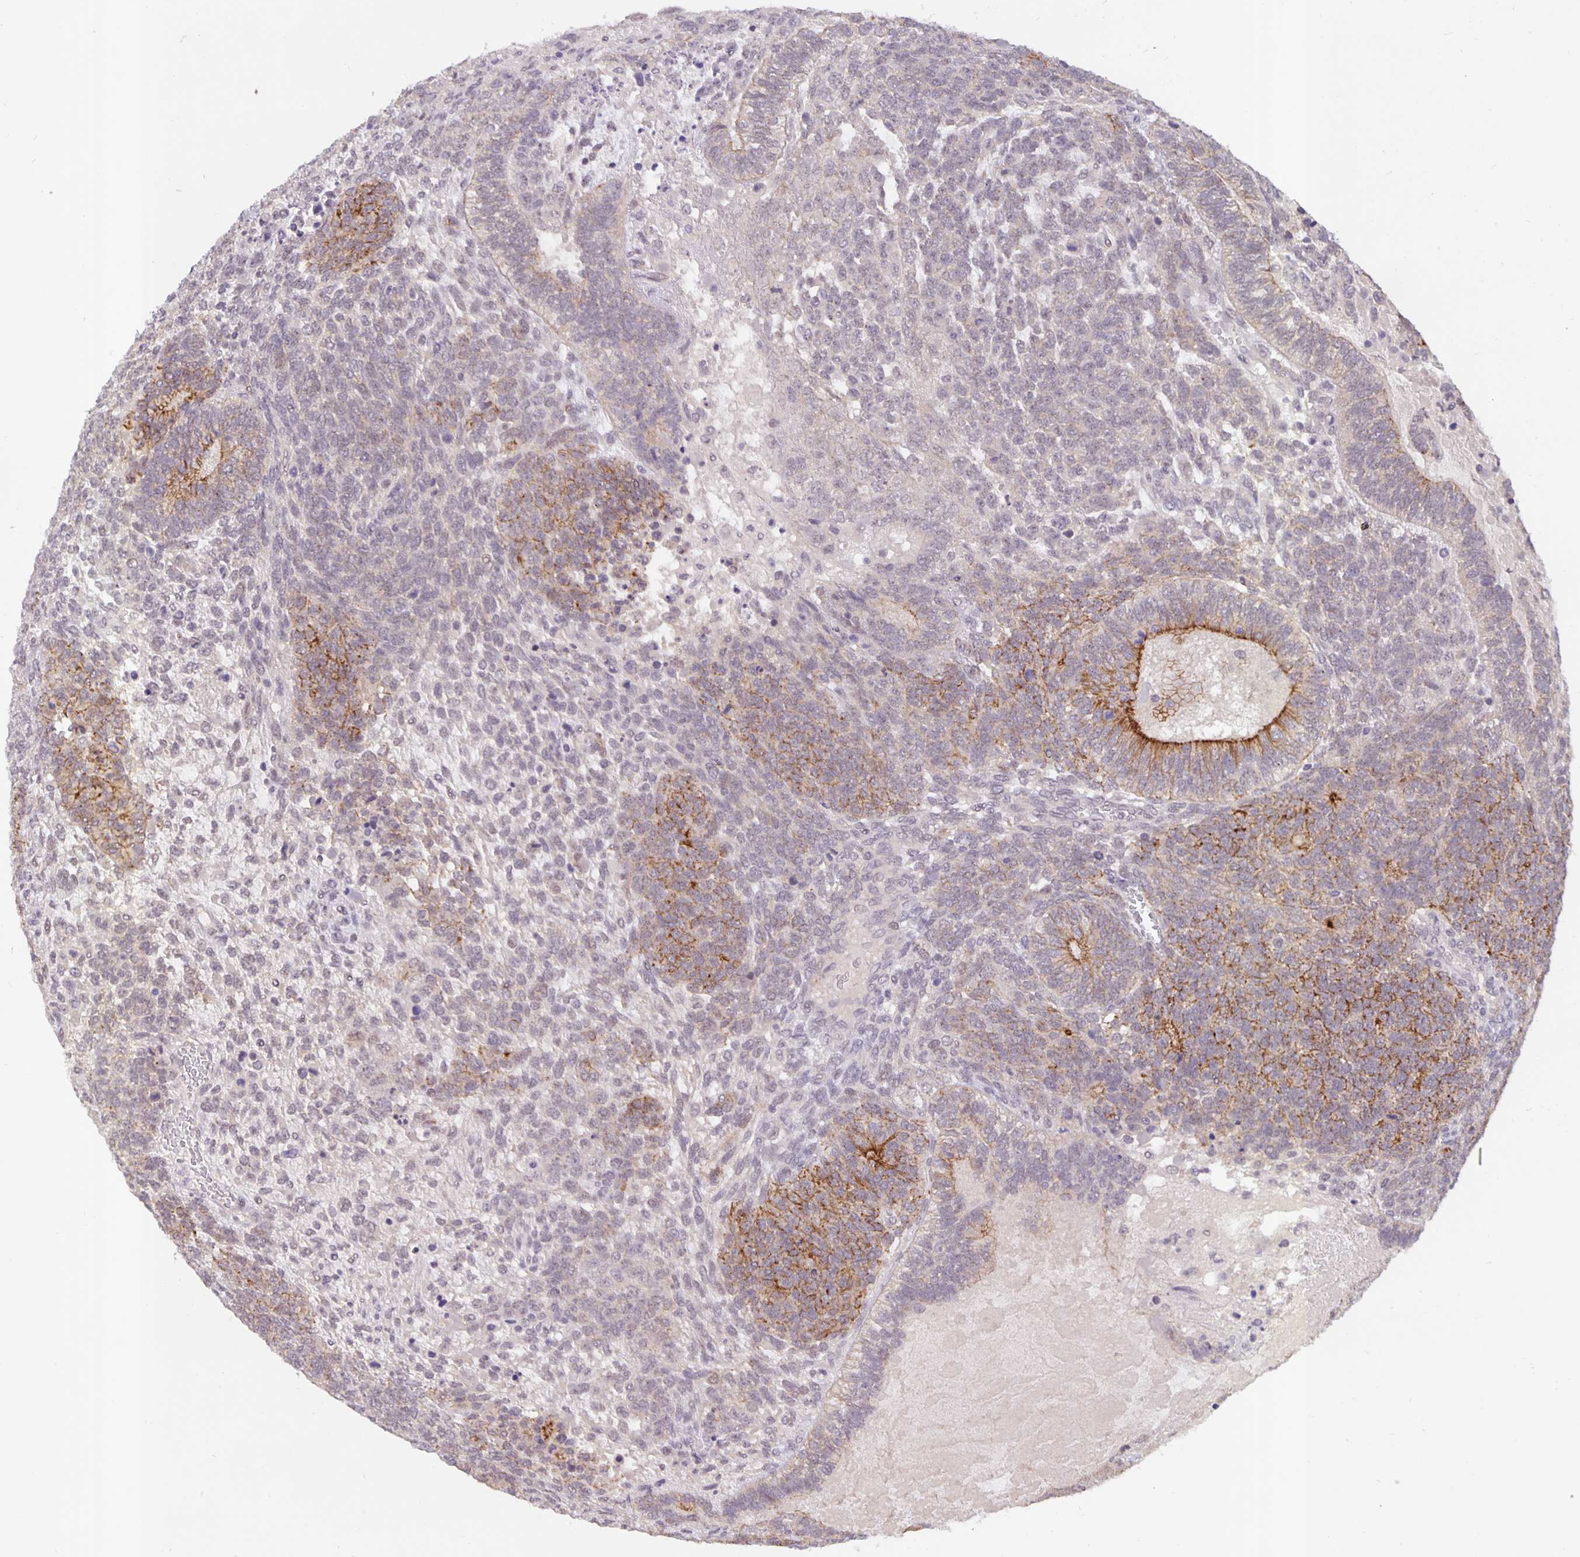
{"staining": {"intensity": "moderate", "quantity": "<25%", "location": "cytoplasmic/membranous"}, "tissue": "testis cancer", "cell_type": "Tumor cells", "image_type": "cancer", "snomed": [{"axis": "morphology", "description": "Normal tissue, NOS"}, {"axis": "morphology", "description": "Carcinoma, Embryonal, NOS"}, {"axis": "topography", "description": "Testis"}, {"axis": "topography", "description": "Epididymis"}], "caption": "Testis cancer (embryonal carcinoma) tissue demonstrates moderate cytoplasmic/membranous expression in approximately <25% of tumor cells, visualized by immunohistochemistry.", "gene": "ARVCF", "patient": {"sex": "male", "age": 23}}